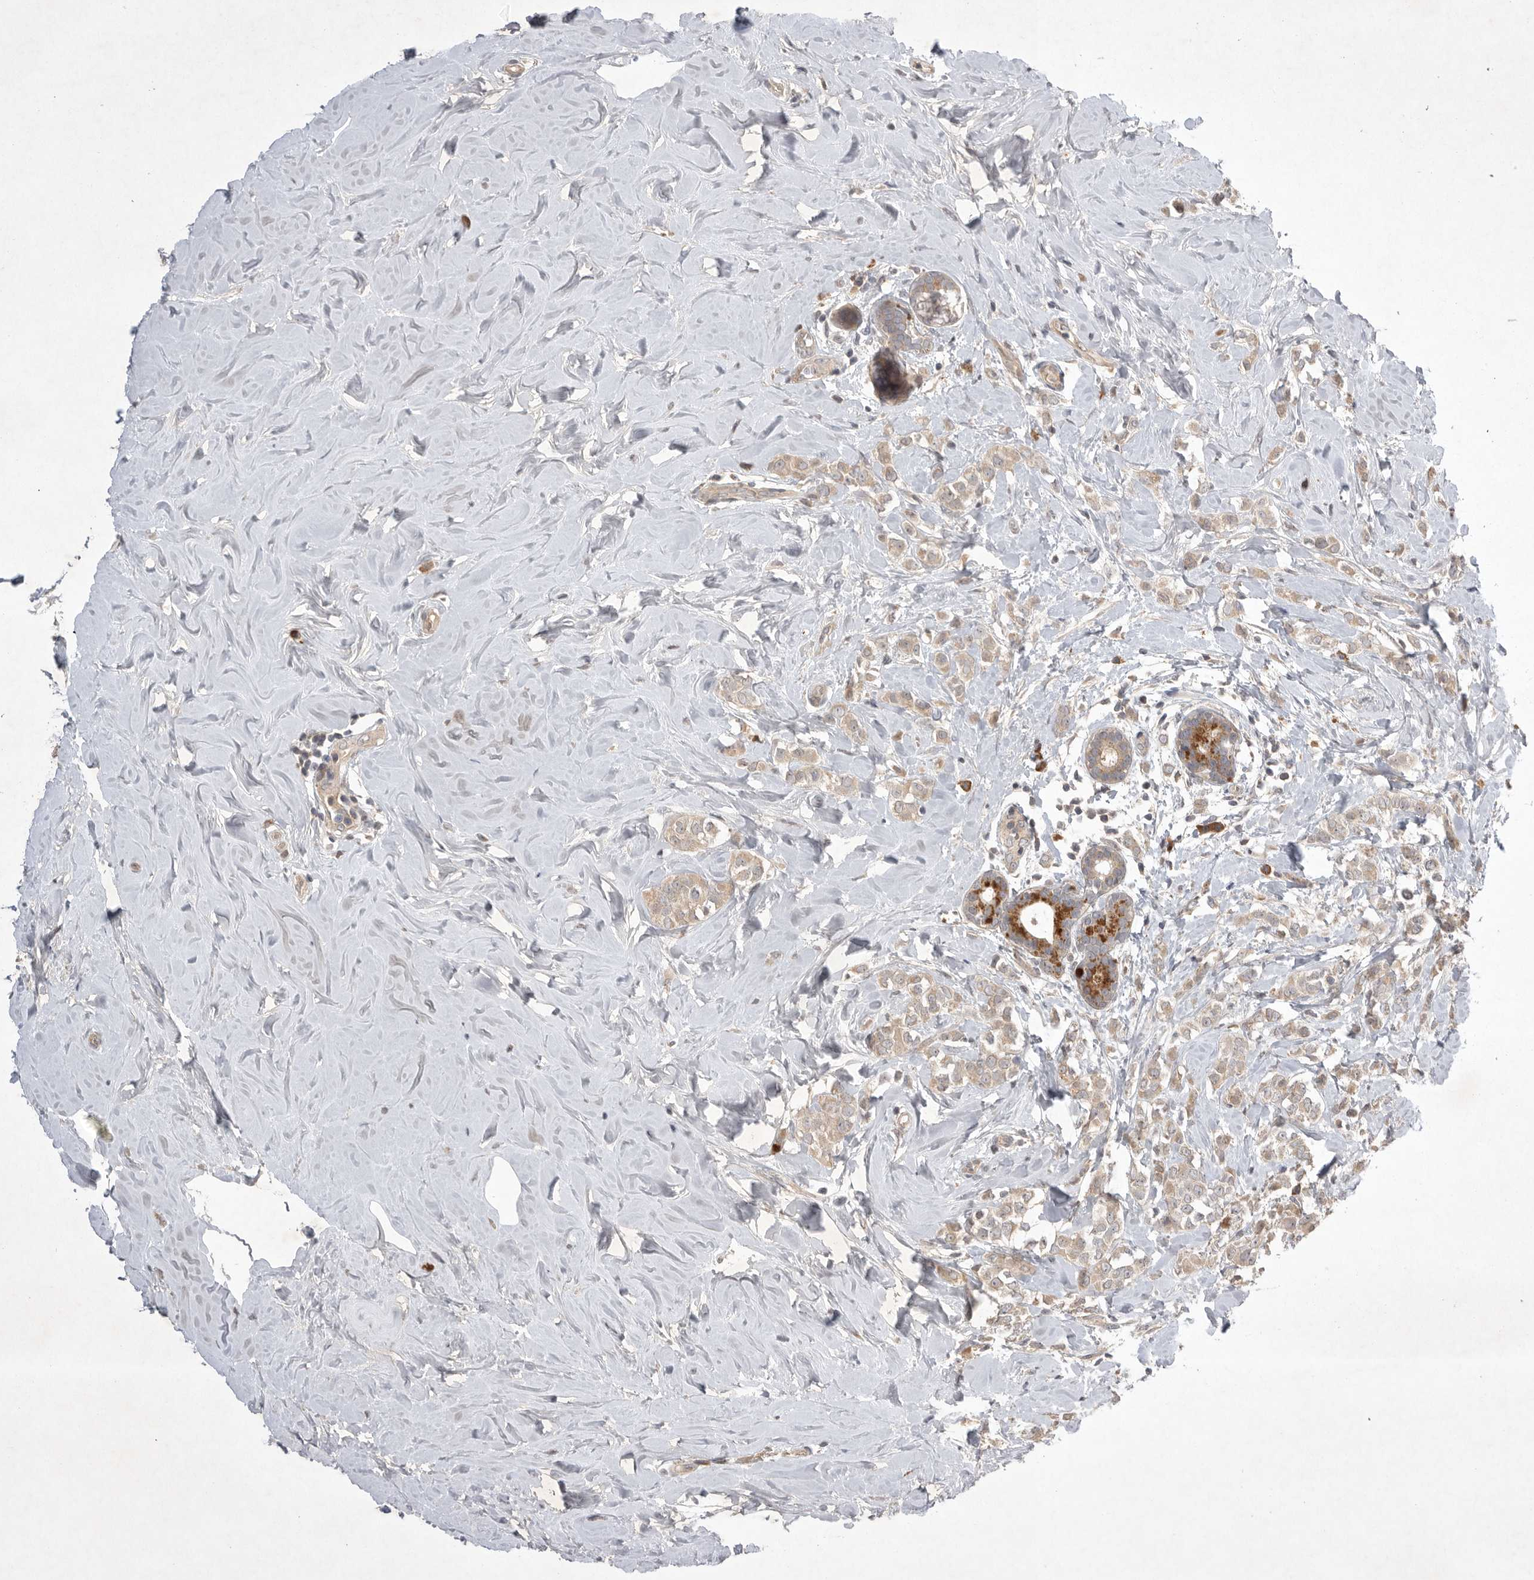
{"staining": {"intensity": "weak", "quantity": ">75%", "location": "cytoplasmic/membranous"}, "tissue": "breast cancer", "cell_type": "Tumor cells", "image_type": "cancer", "snomed": [{"axis": "morphology", "description": "Lobular carcinoma"}, {"axis": "topography", "description": "Breast"}], "caption": "Breast cancer stained with a protein marker demonstrates weak staining in tumor cells.", "gene": "NRCAM", "patient": {"sex": "female", "age": 47}}